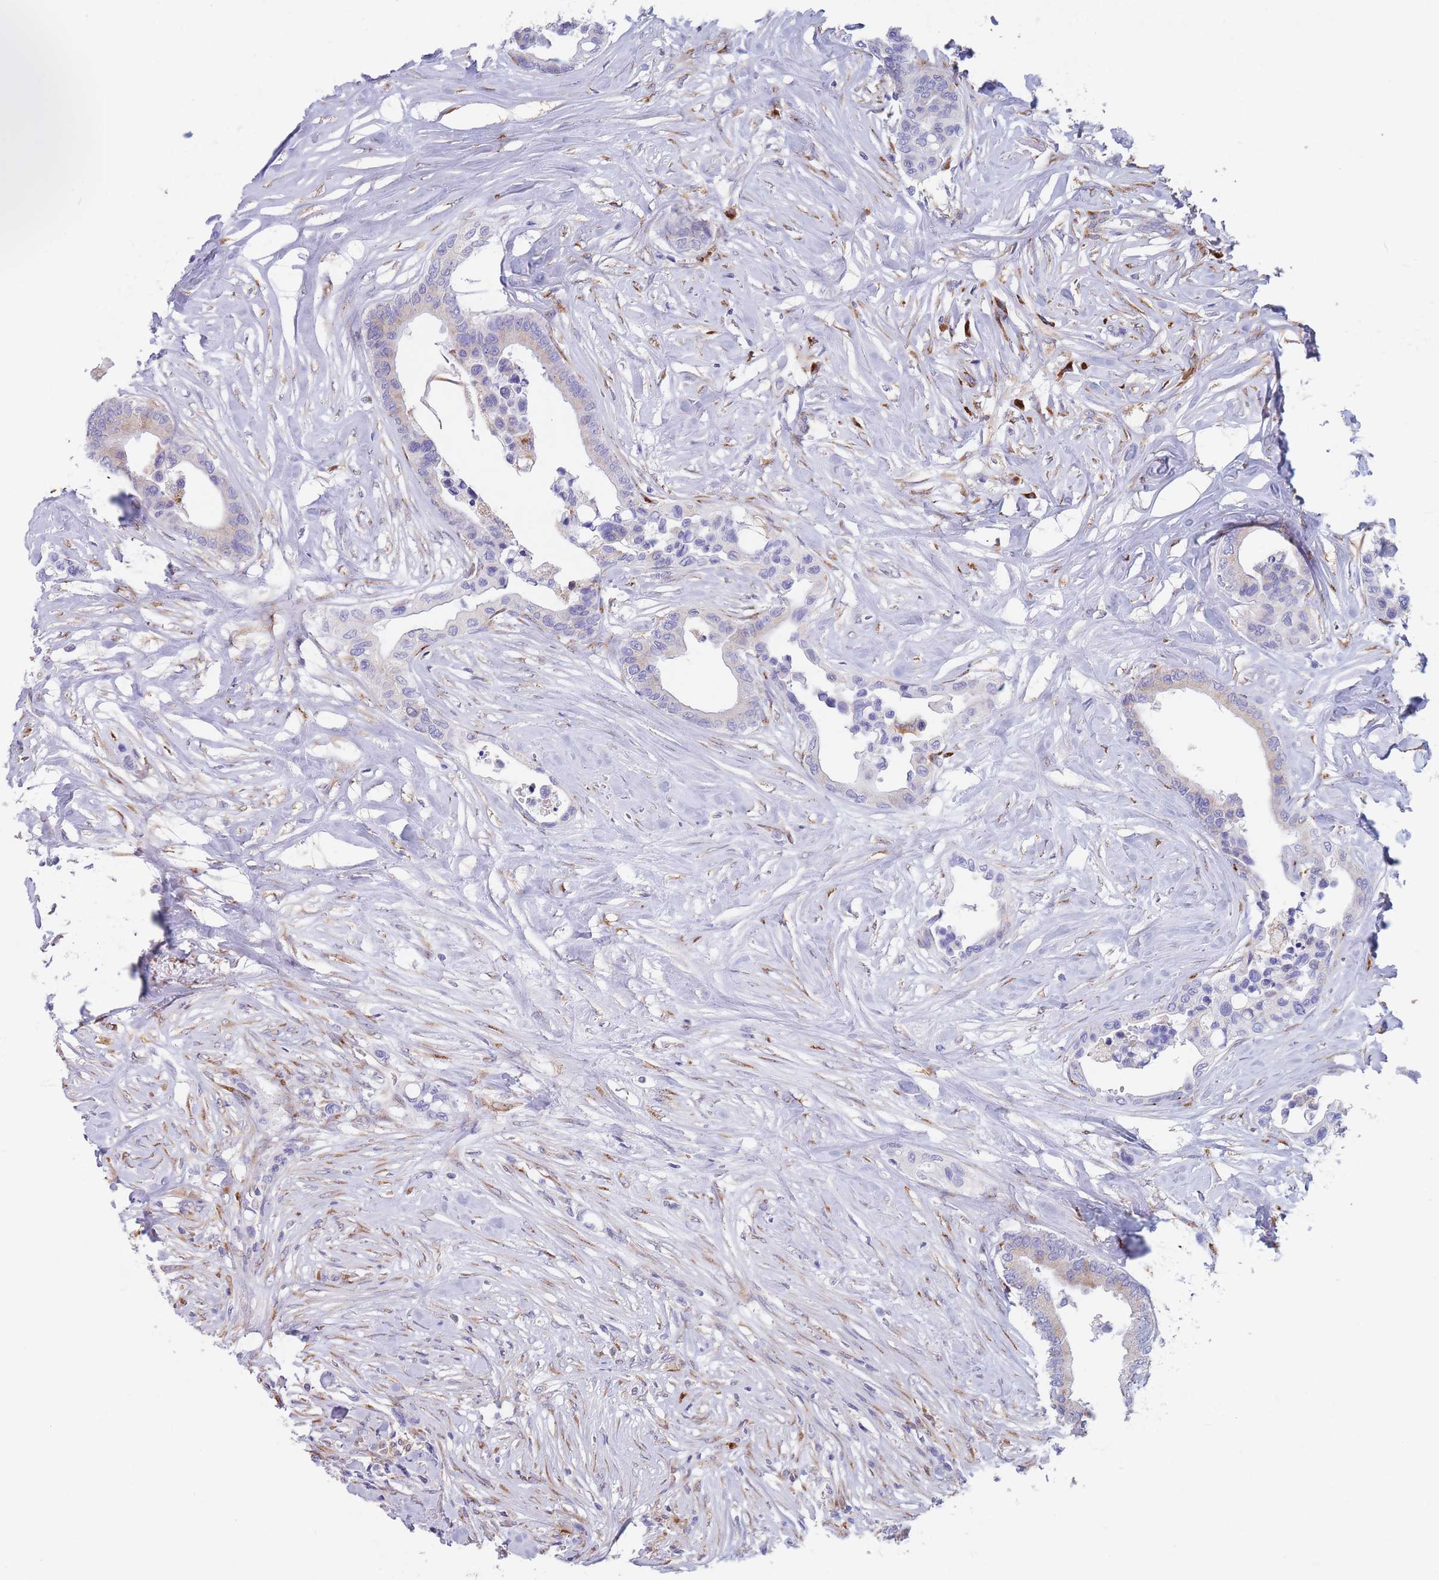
{"staining": {"intensity": "moderate", "quantity": "25%-75%", "location": "cytoplasmic/membranous"}, "tissue": "colorectal cancer", "cell_type": "Tumor cells", "image_type": "cancer", "snomed": [{"axis": "morphology", "description": "Normal tissue, NOS"}, {"axis": "morphology", "description": "Adenocarcinoma, NOS"}, {"axis": "topography", "description": "Colon"}], "caption": "The photomicrograph shows staining of adenocarcinoma (colorectal), revealing moderate cytoplasmic/membranous protein positivity (brown color) within tumor cells.", "gene": "MRPL30", "patient": {"sex": "male", "age": 82}}